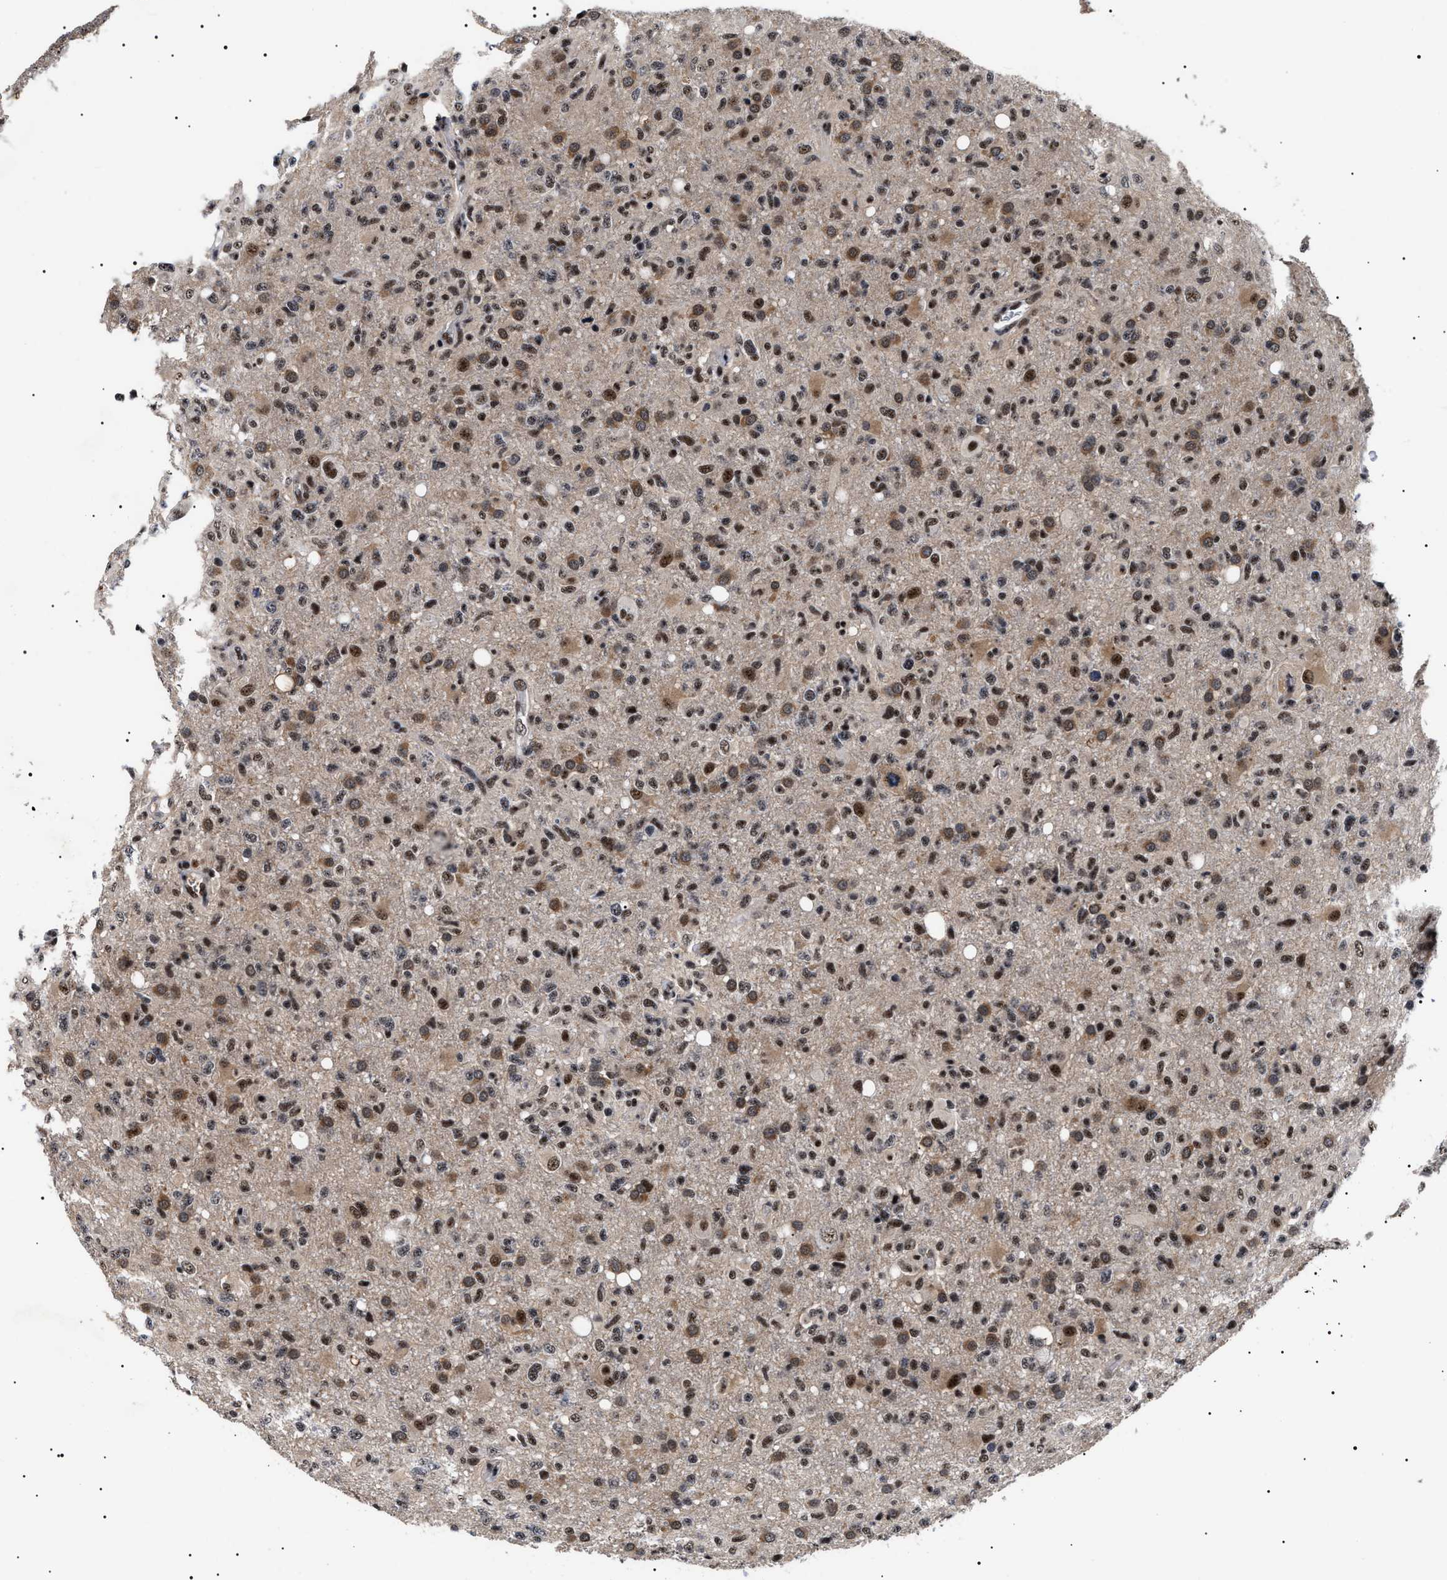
{"staining": {"intensity": "moderate", "quantity": ">75%", "location": "cytoplasmic/membranous,nuclear"}, "tissue": "glioma", "cell_type": "Tumor cells", "image_type": "cancer", "snomed": [{"axis": "morphology", "description": "Glioma, malignant, High grade"}, {"axis": "topography", "description": "Brain"}], "caption": "A brown stain highlights moderate cytoplasmic/membranous and nuclear positivity of a protein in malignant glioma (high-grade) tumor cells. Nuclei are stained in blue.", "gene": "CAAP1", "patient": {"sex": "female", "age": 57}}